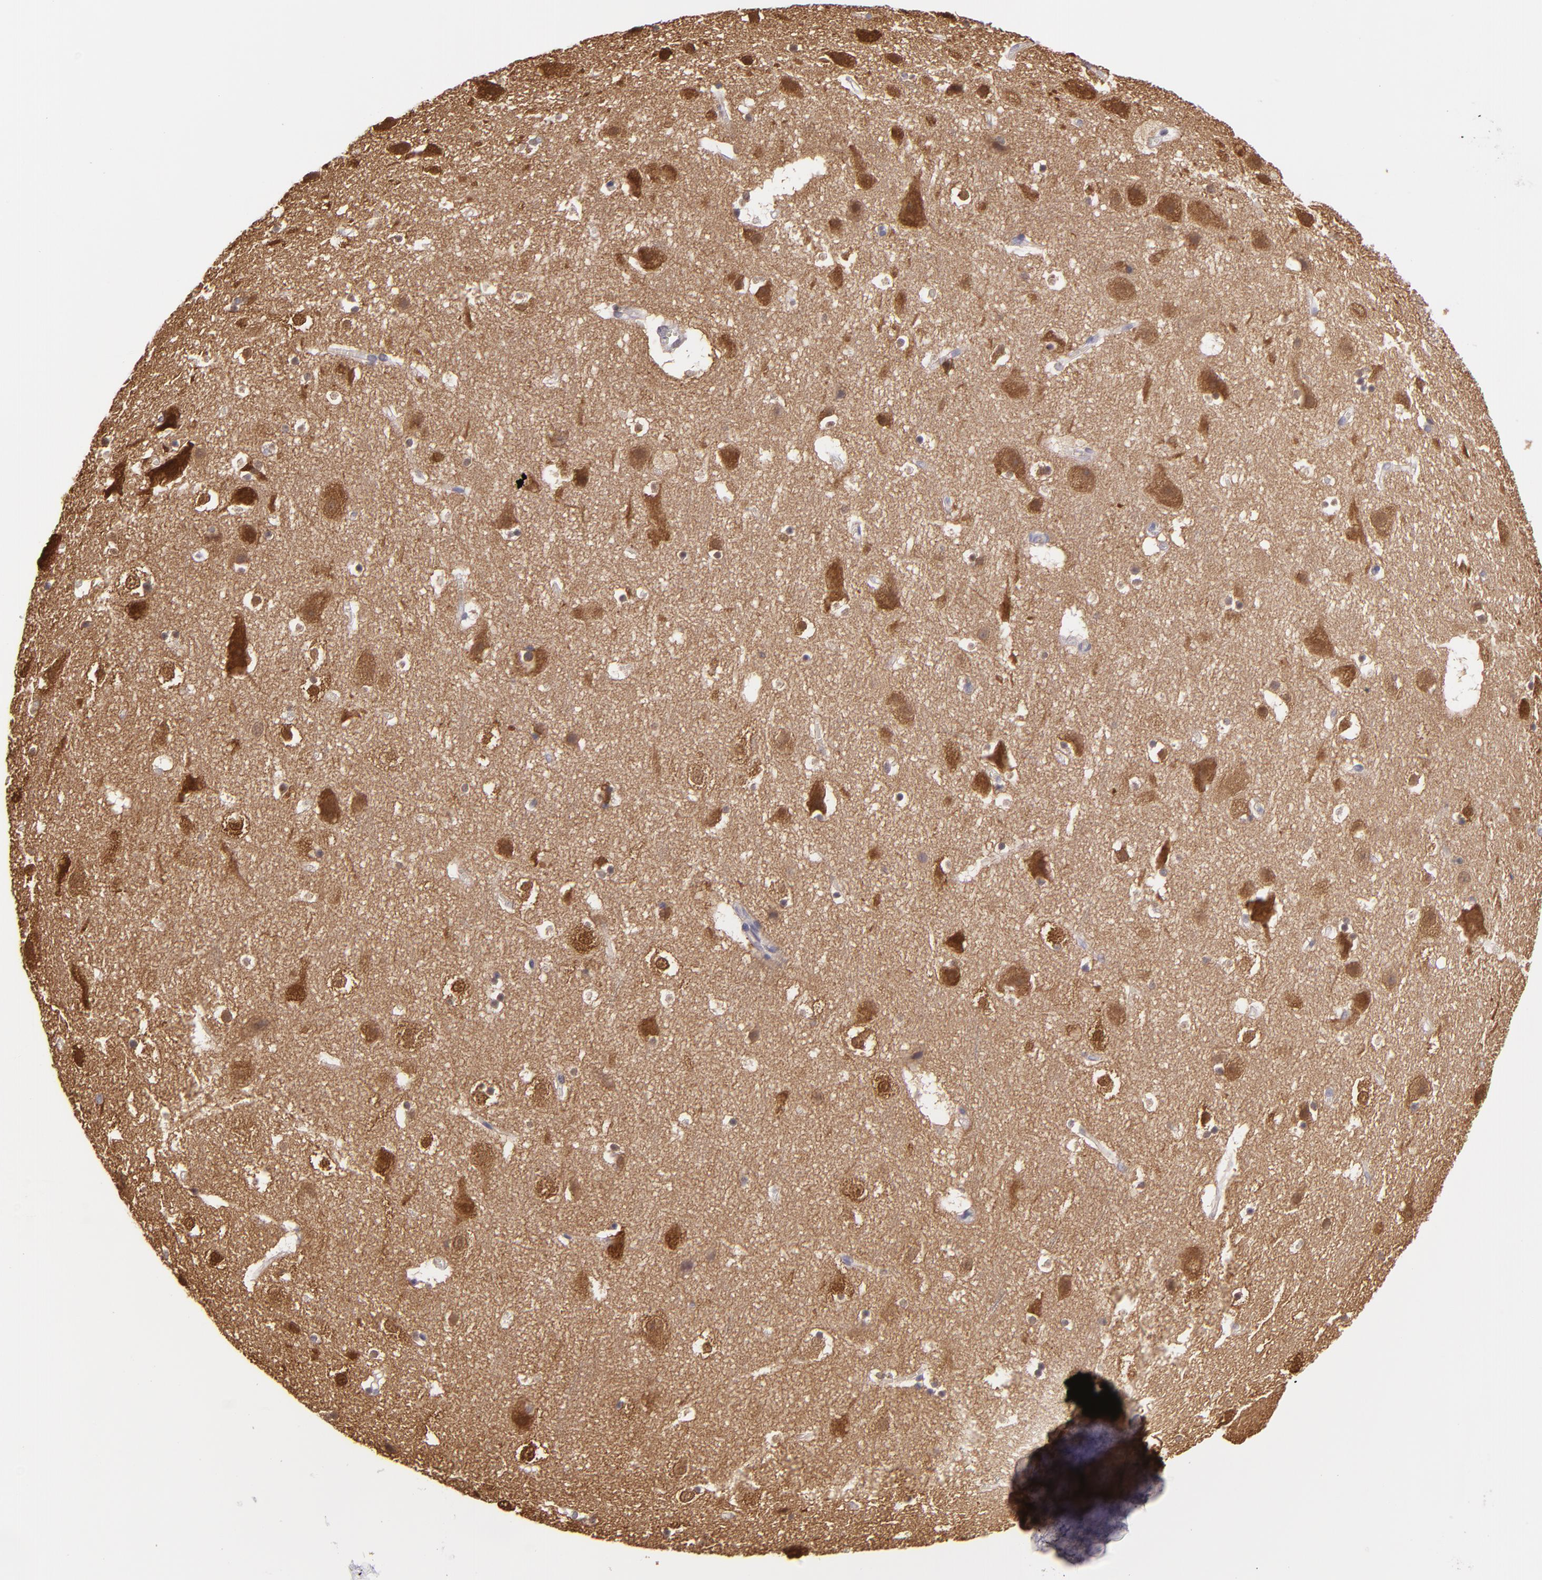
{"staining": {"intensity": "negative", "quantity": "none", "location": "none"}, "tissue": "cerebral cortex", "cell_type": "Endothelial cells", "image_type": "normal", "snomed": [{"axis": "morphology", "description": "Normal tissue, NOS"}, {"axis": "topography", "description": "Cerebral cortex"}], "caption": "The immunohistochemistry micrograph has no significant expression in endothelial cells of cerebral cortex. (DAB (3,3'-diaminobenzidine) IHC visualized using brightfield microscopy, high magnification).", "gene": "HSPH1", "patient": {"sex": "male", "age": 45}}